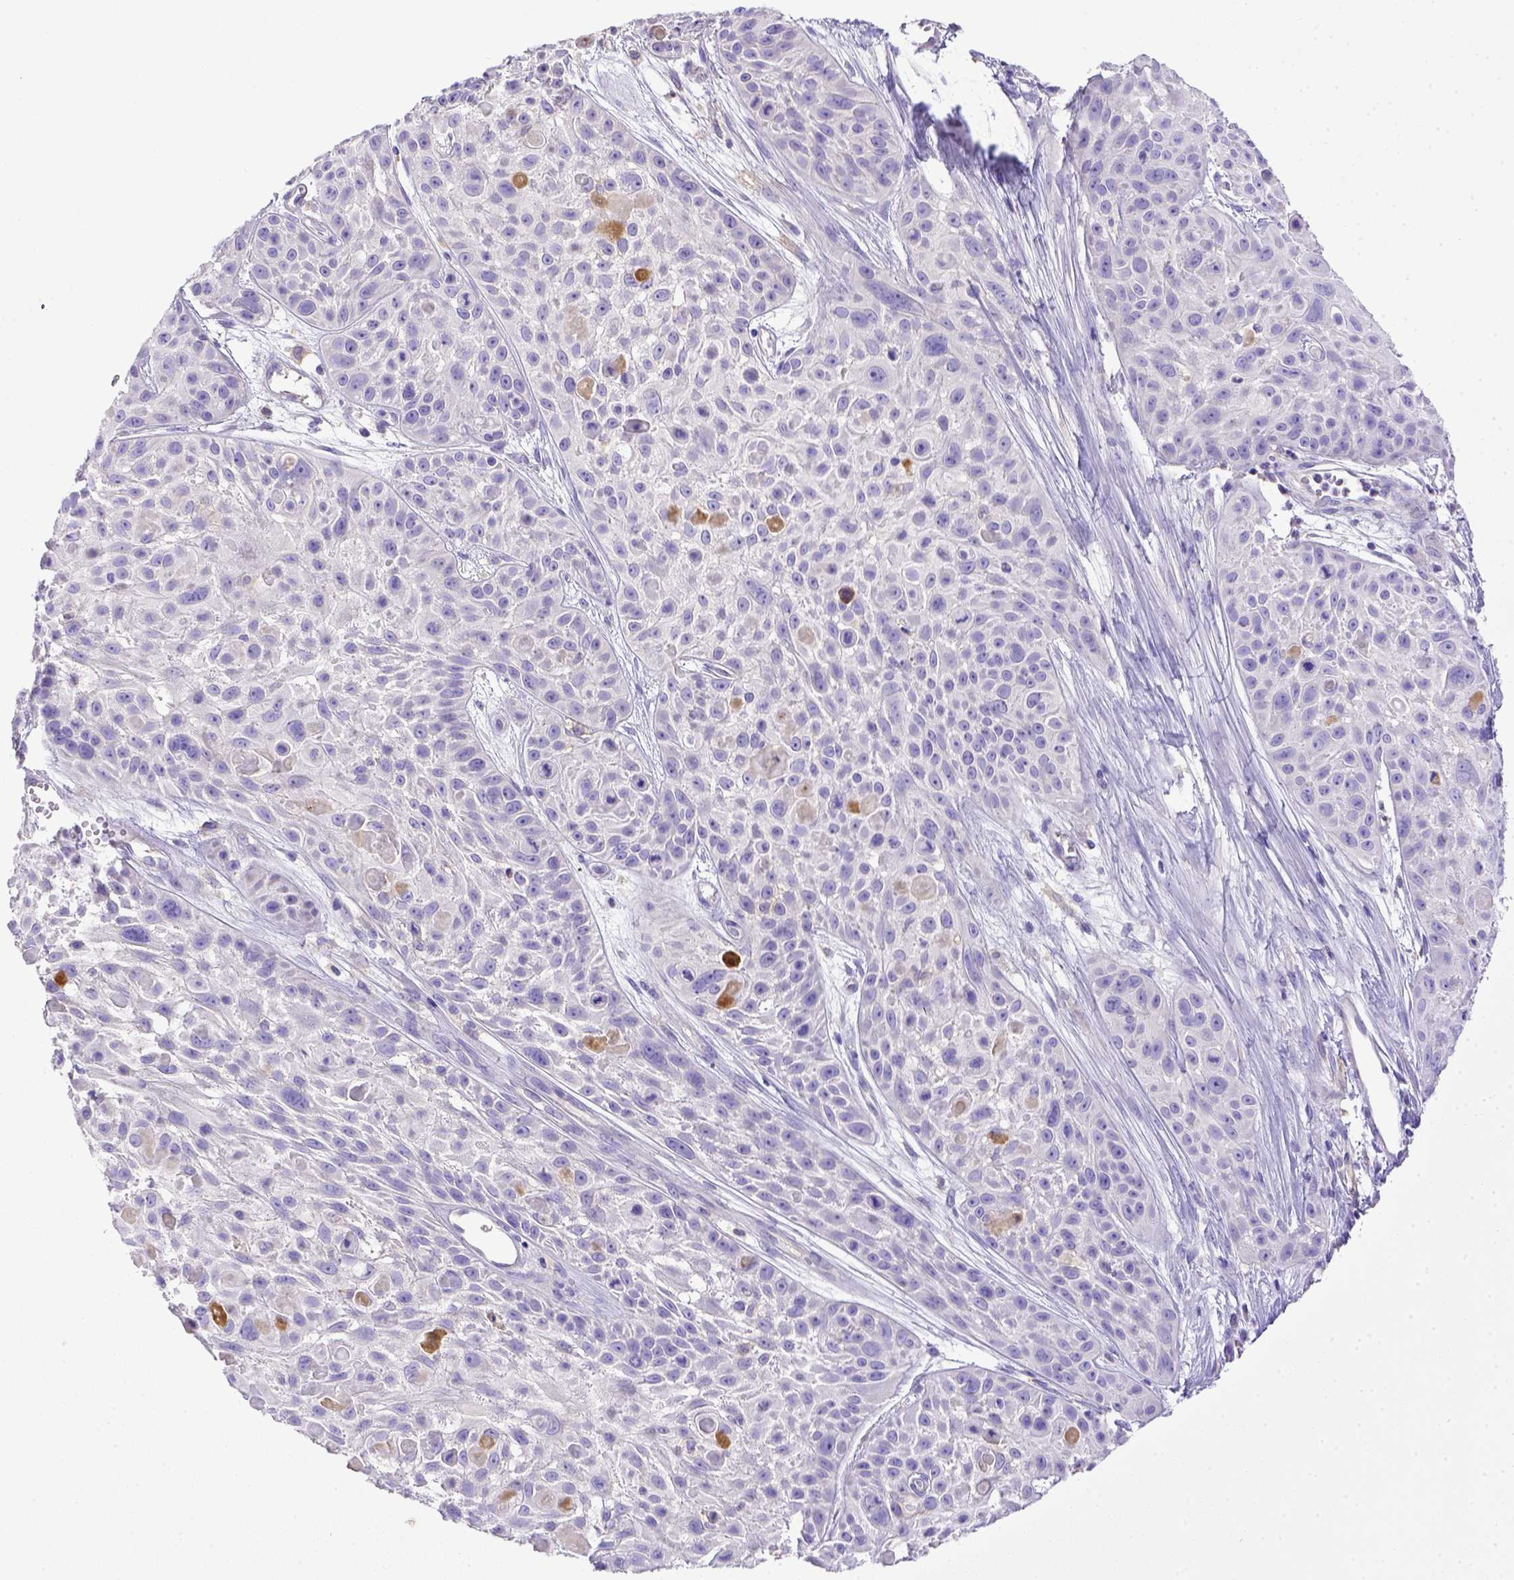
{"staining": {"intensity": "negative", "quantity": "none", "location": "none"}, "tissue": "skin cancer", "cell_type": "Tumor cells", "image_type": "cancer", "snomed": [{"axis": "morphology", "description": "Squamous cell carcinoma, NOS"}, {"axis": "topography", "description": "Skin"}, {"axis": "topography", "description": "Anal"}], "caption": "Image shows no protein expression in tumor cells of skin squamous cell carcinoma tissue.", "gene": "CD40", "patient": {"sex": "female", "age": 75}}